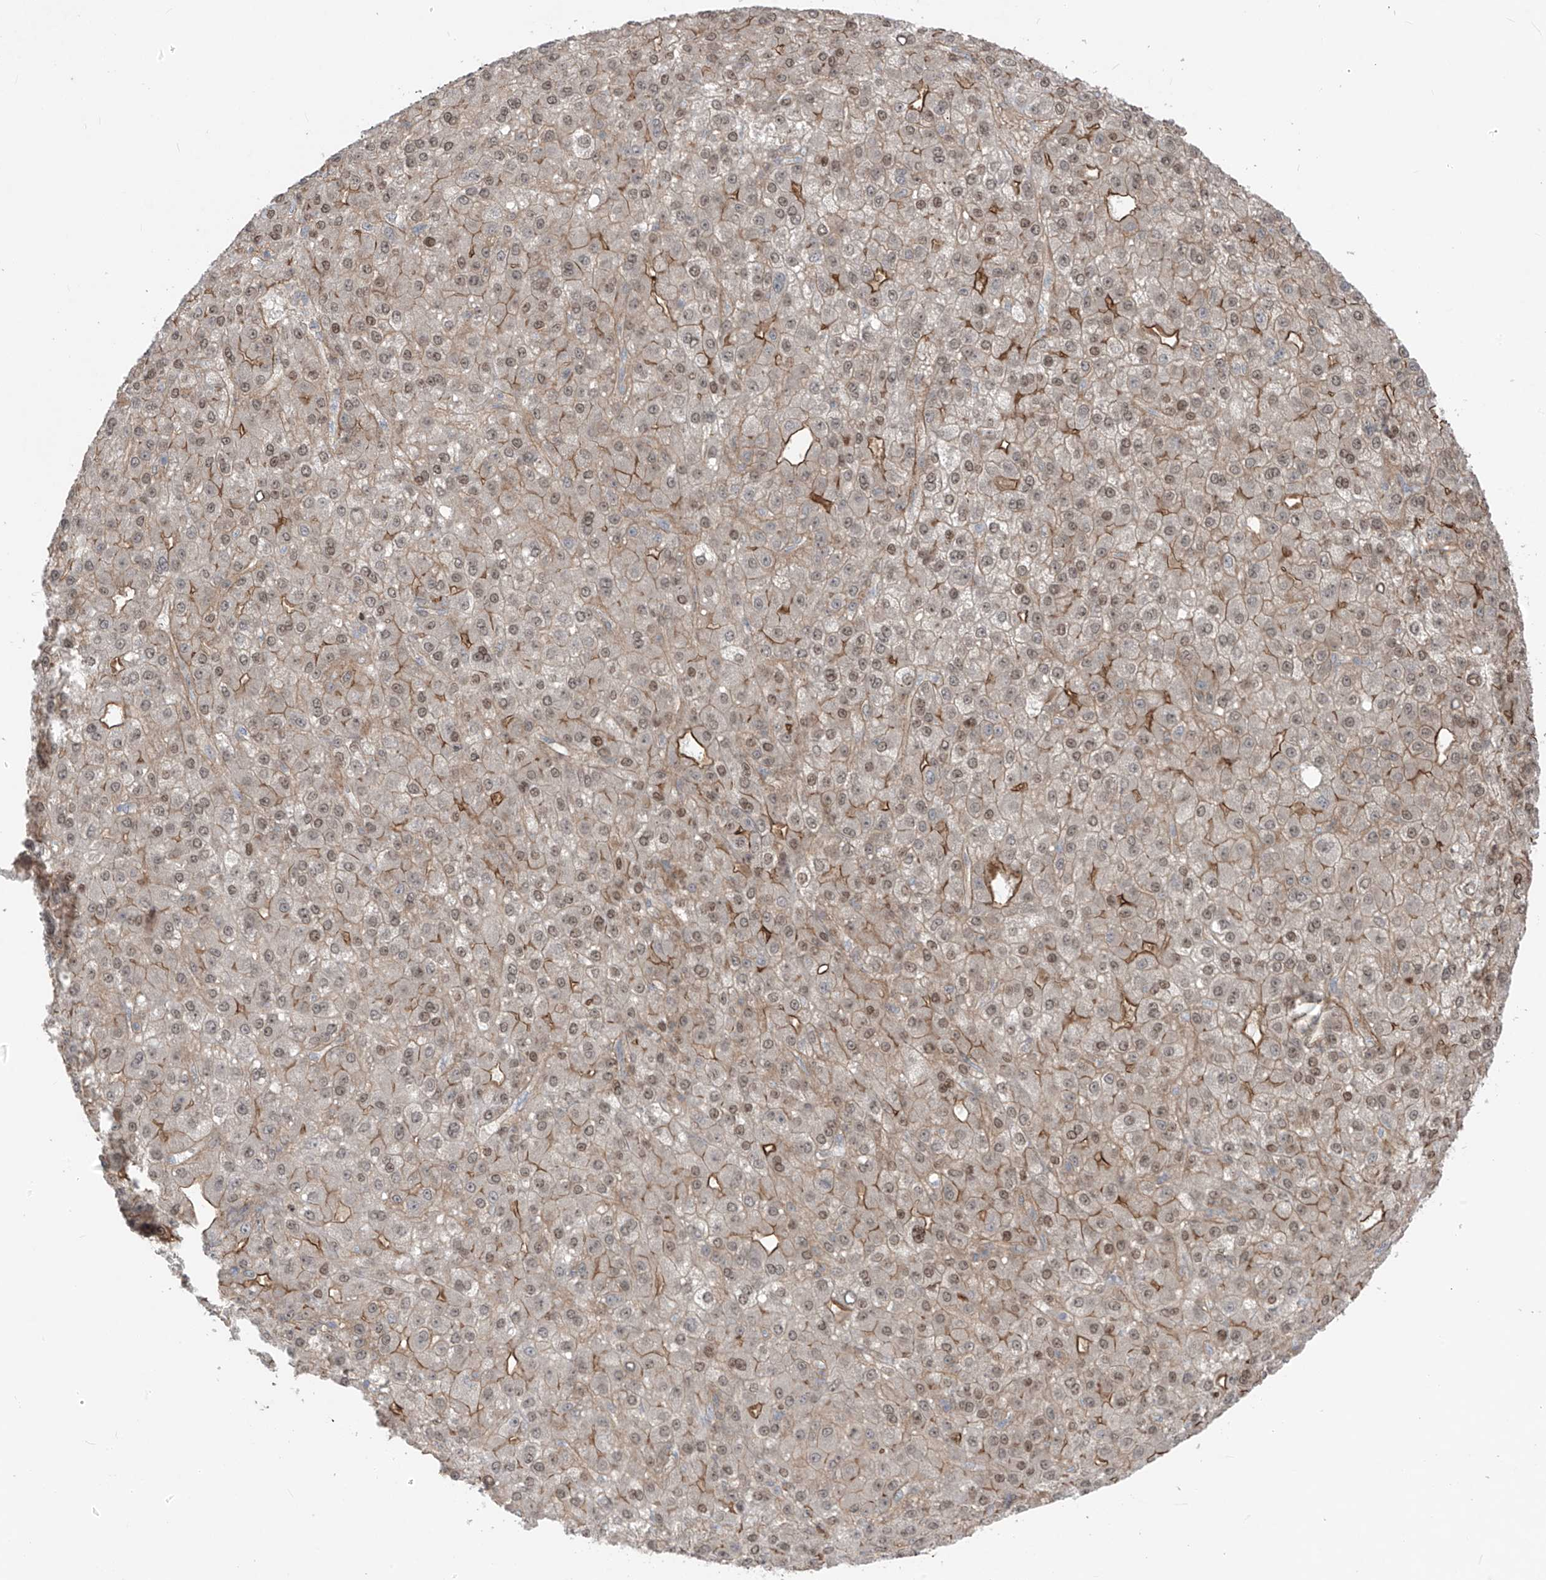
{"staining": {"intensity": "weak", "quantity": "25%-75%", "location": "cytoplasmic/membranous,nuclear"}, "tissue": "liver cancer", "cell_type": "Tumor cells", "image_type": "cancer", "snomed": [{"axis": "morphology", "description": "Carcinoma, Hepatocellular, NOS"}, {"axis": "topography", "description": "Liver"}], "caption": "A brown stain labels weak cytoplasmic/membranous and nuclear expression of a protein in hepatocellular carcinoma (liver) tumor cells.", "gene": "LRRC74A", "patient": {"sex": "male", "age": 67}}